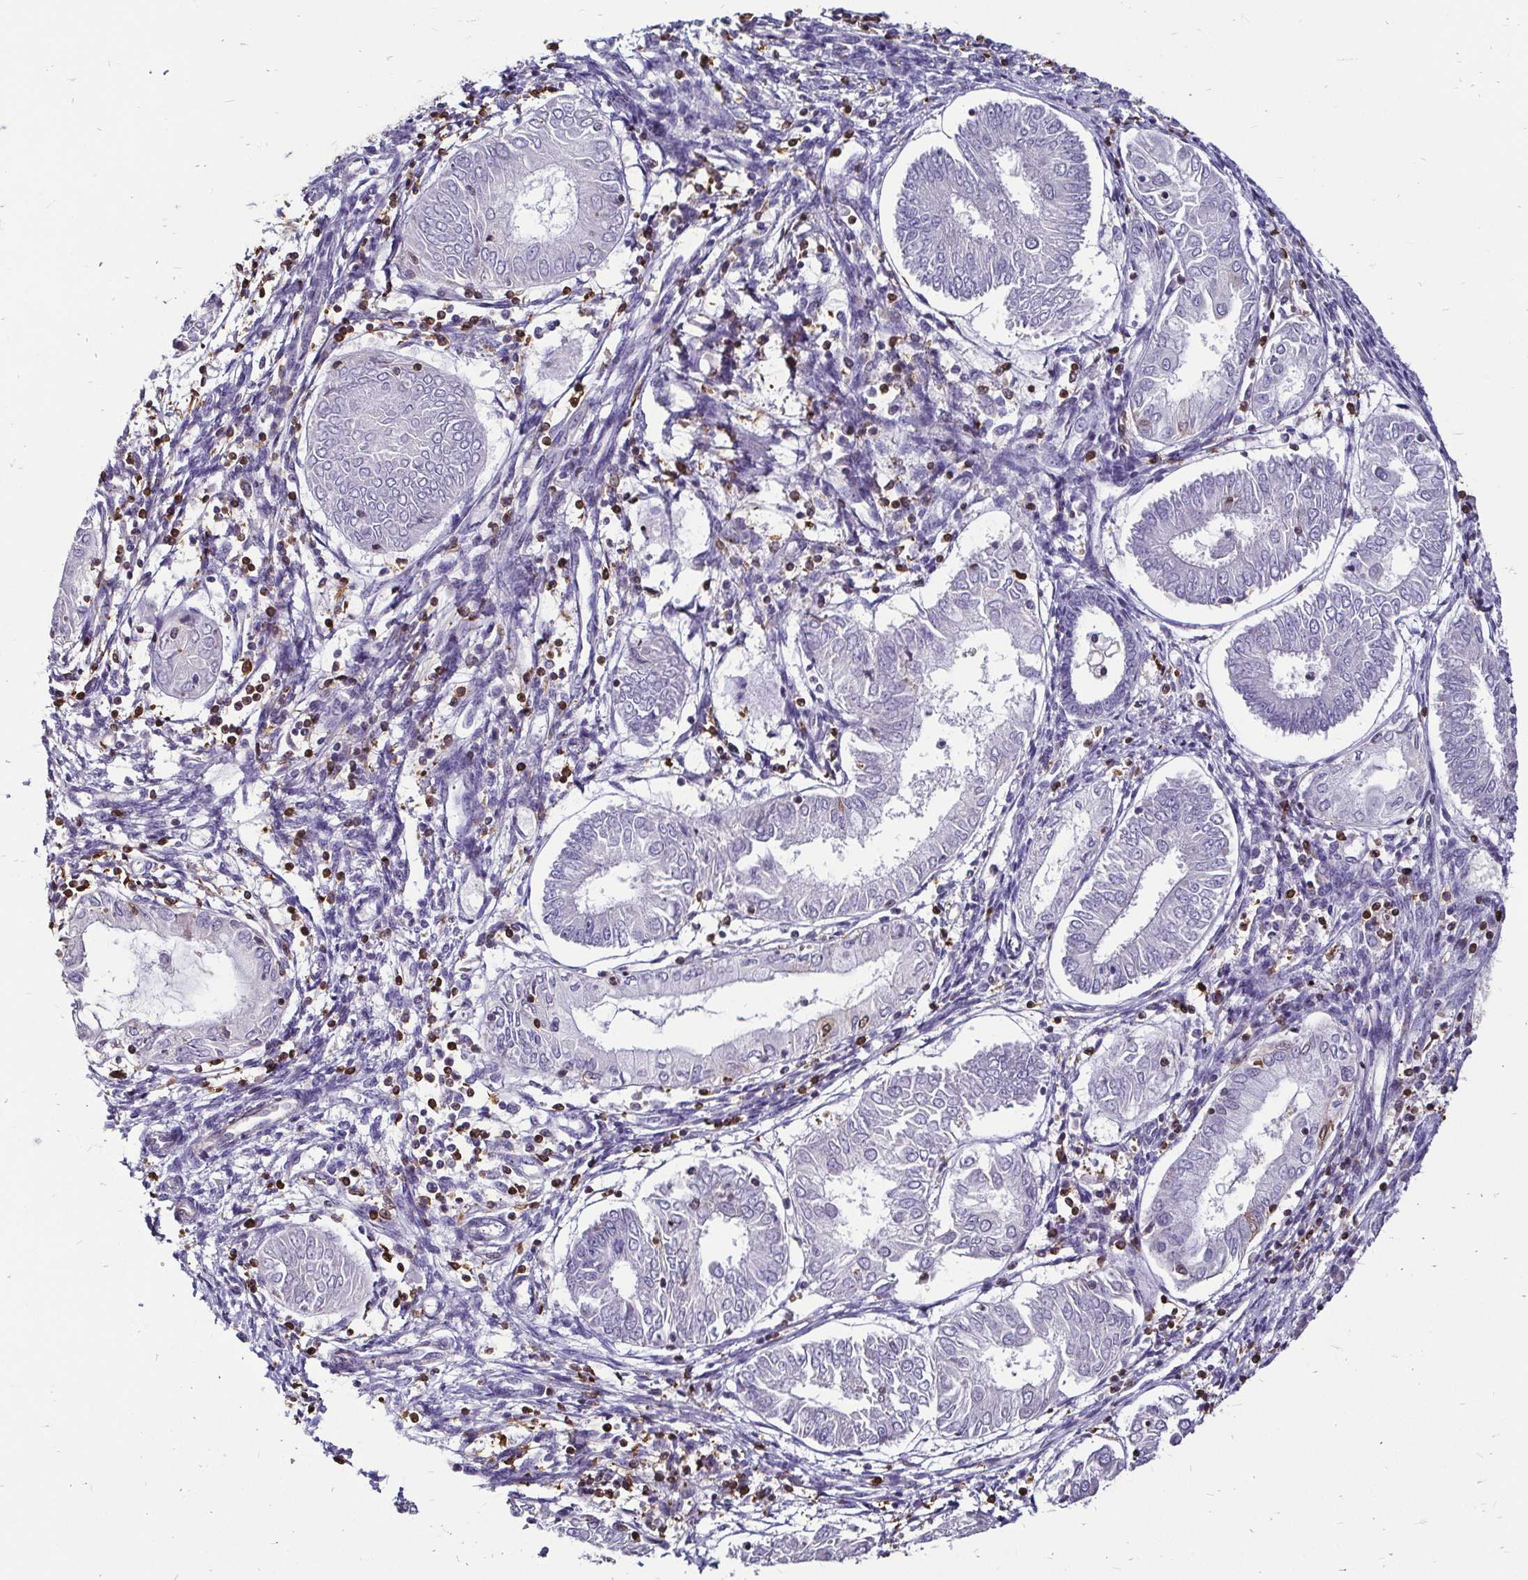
{"staining": {"intensity": "negative", "quantity": "none", "location": "none"}, "tissue": "endometrial cancer", "cell_type": "Tumor cells", "image_type": "cancer", "snomed": [{"axis": "morphology", "description": "Adenocarcinoma, NOS"}, {"axis": "topography", "description": "Endometrium"}], "caption": "Tumor cells are negative for protein expression in human endometrial adenocarcinoma. Brightfield microscopy of immunohistochemistry (IHC) stained with DAB (brown) and hematoxylin (blue), captured at high magnification.", "gene": "ZFP1", "patient": {"sex": "female", "age": 68}}